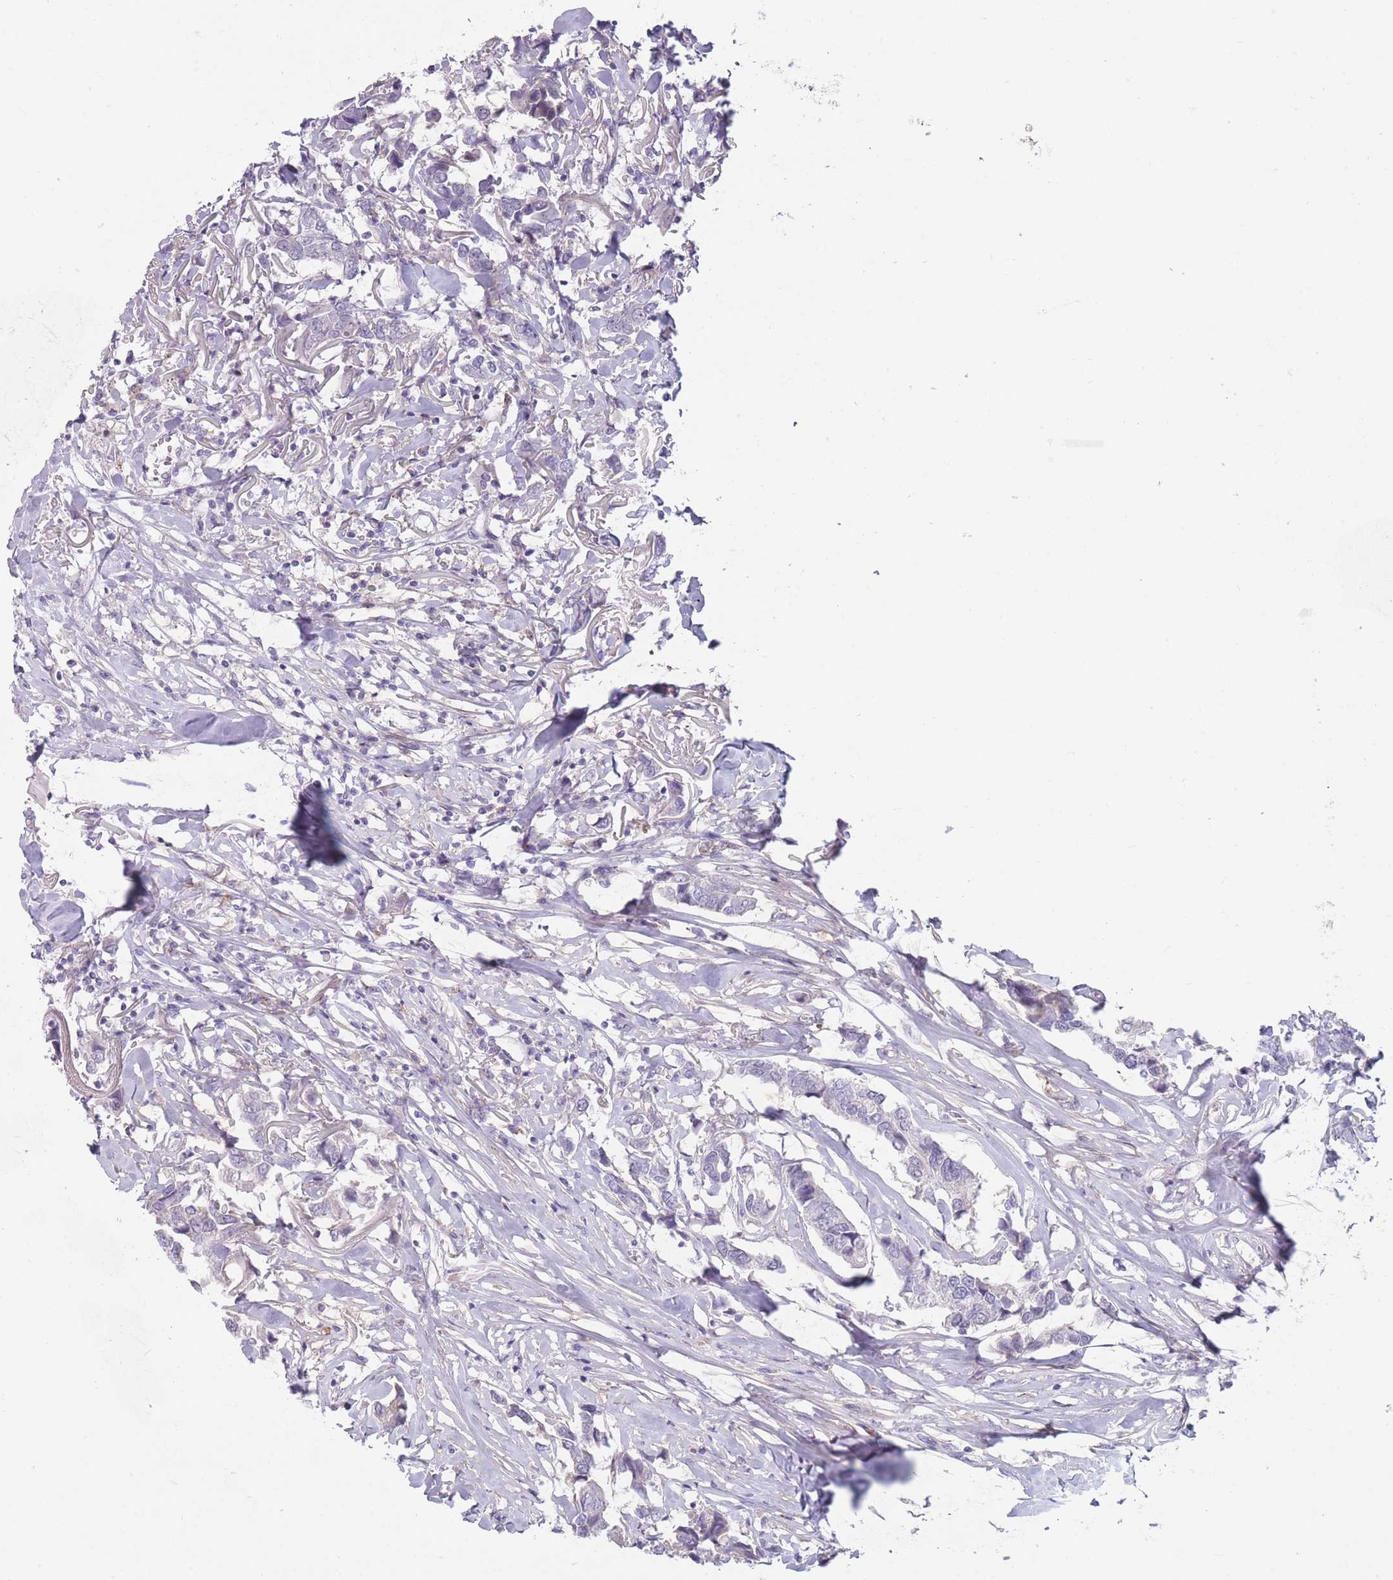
{"staining": {"intensity": "negative", "quantity": "none", "location": "none"}, "tissue": "breast cancer", "cell_type": "Tumor cells", "image_type": "cancer", "snomed": [{"axis": "morphology", "description": "Duct carcinoma"}, {"axis": "topography", "description": "Breast"}], "caption": "An immunohistochemistry (IHC) histopathology image of breast cancer is shown. There is no staining in tumor cells of breast cancer.", "gene": "PAIP2B", "patient": {"sex": "female", "age": 80}}